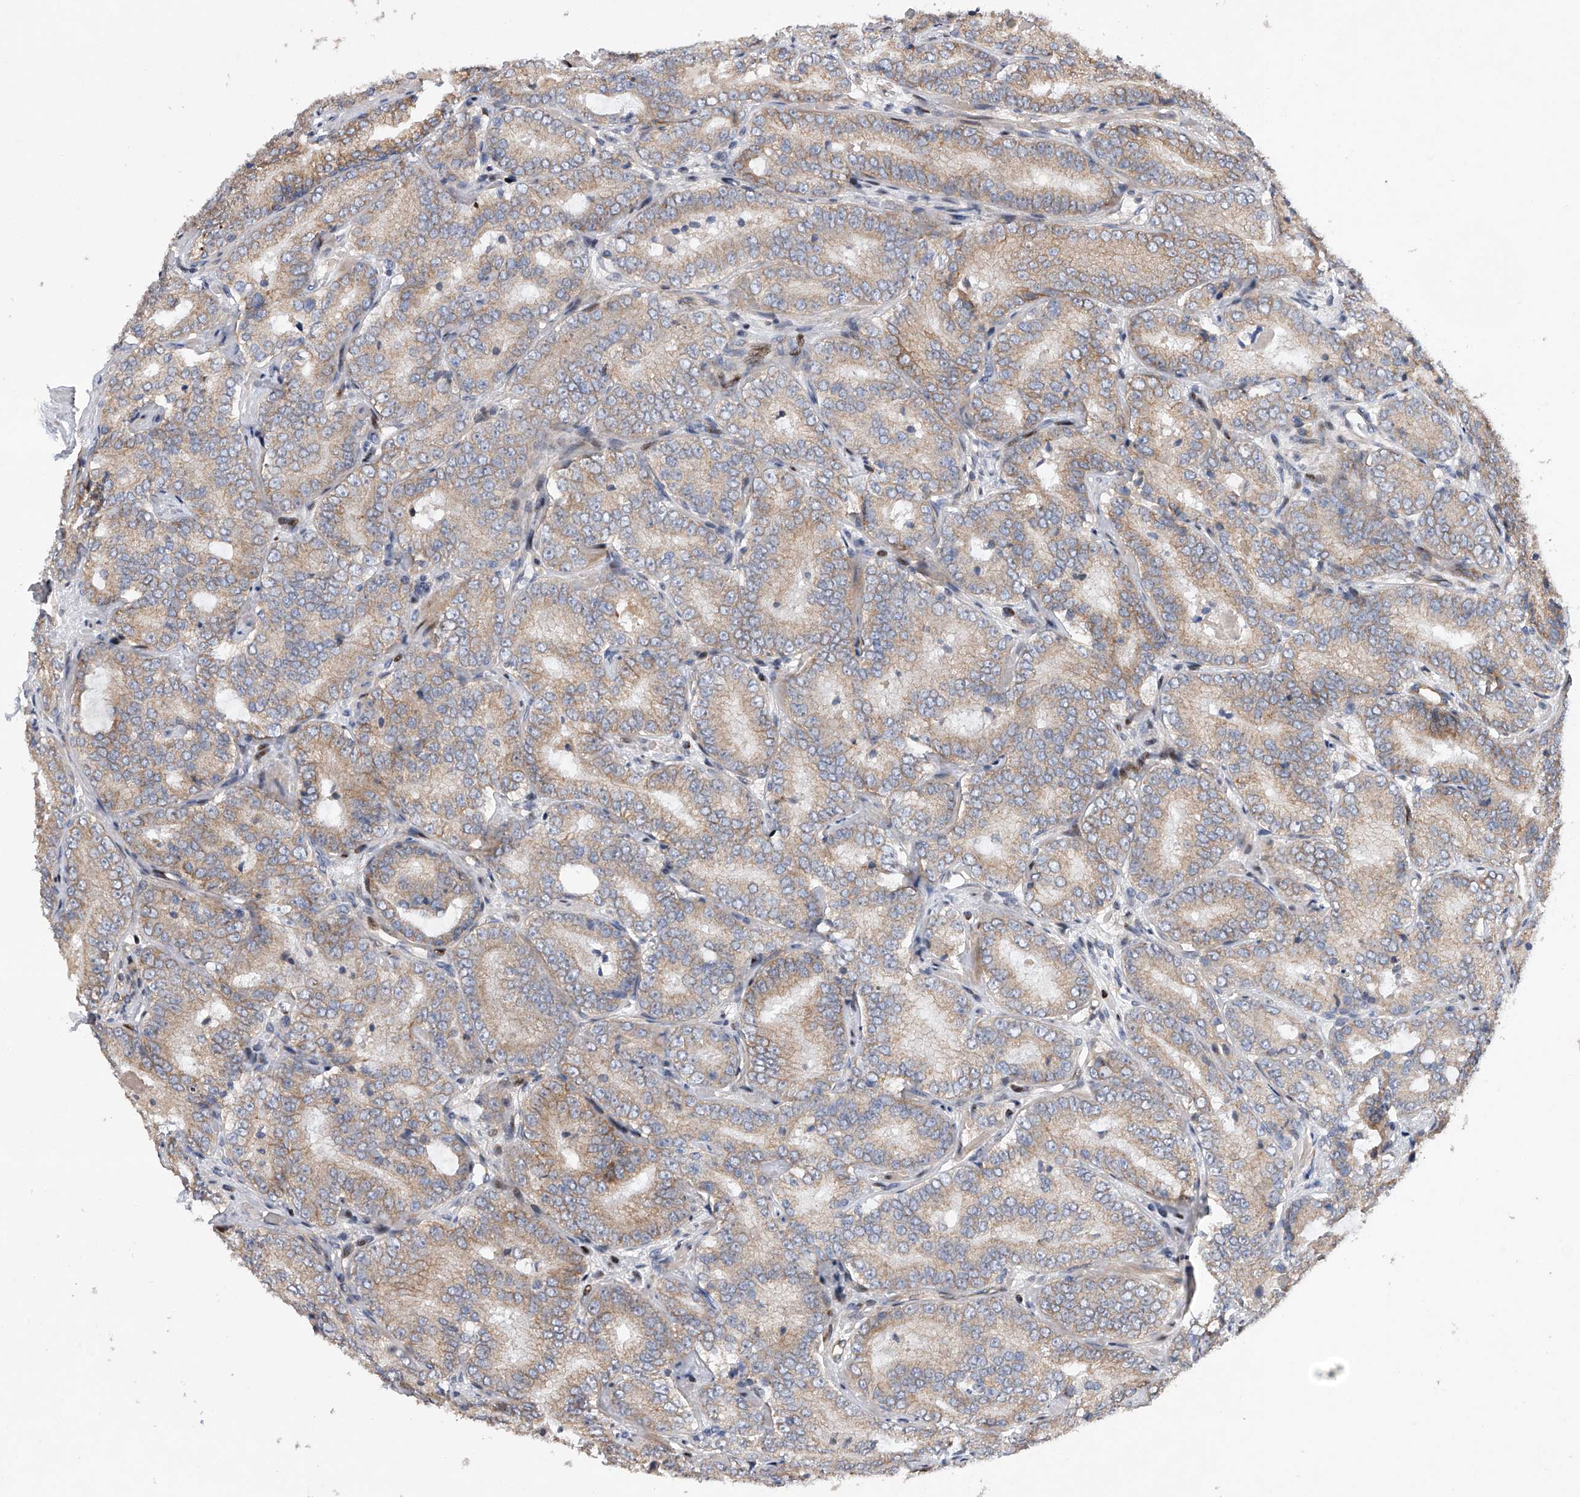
{"staining": {"intensity": "weak", "quantity": "25%-75%", "location": "cytoplasmic/membranous"}, "tissue": "prostate cancer", "cell_type": "Tumor cells", "image_type": "cancer", "snomed": [{"axis": "morphology", "description": "Adenocarcinoma, High grade"}, {"axis": "topography", "description": "Prostate"}], "caption": "Human prostate adenocarcinoma (high-grade) stained with a protein marker displays weak staining in tumor cells.", "gene": "CDH12", "patient": {"sex": "male", "age": 57}}